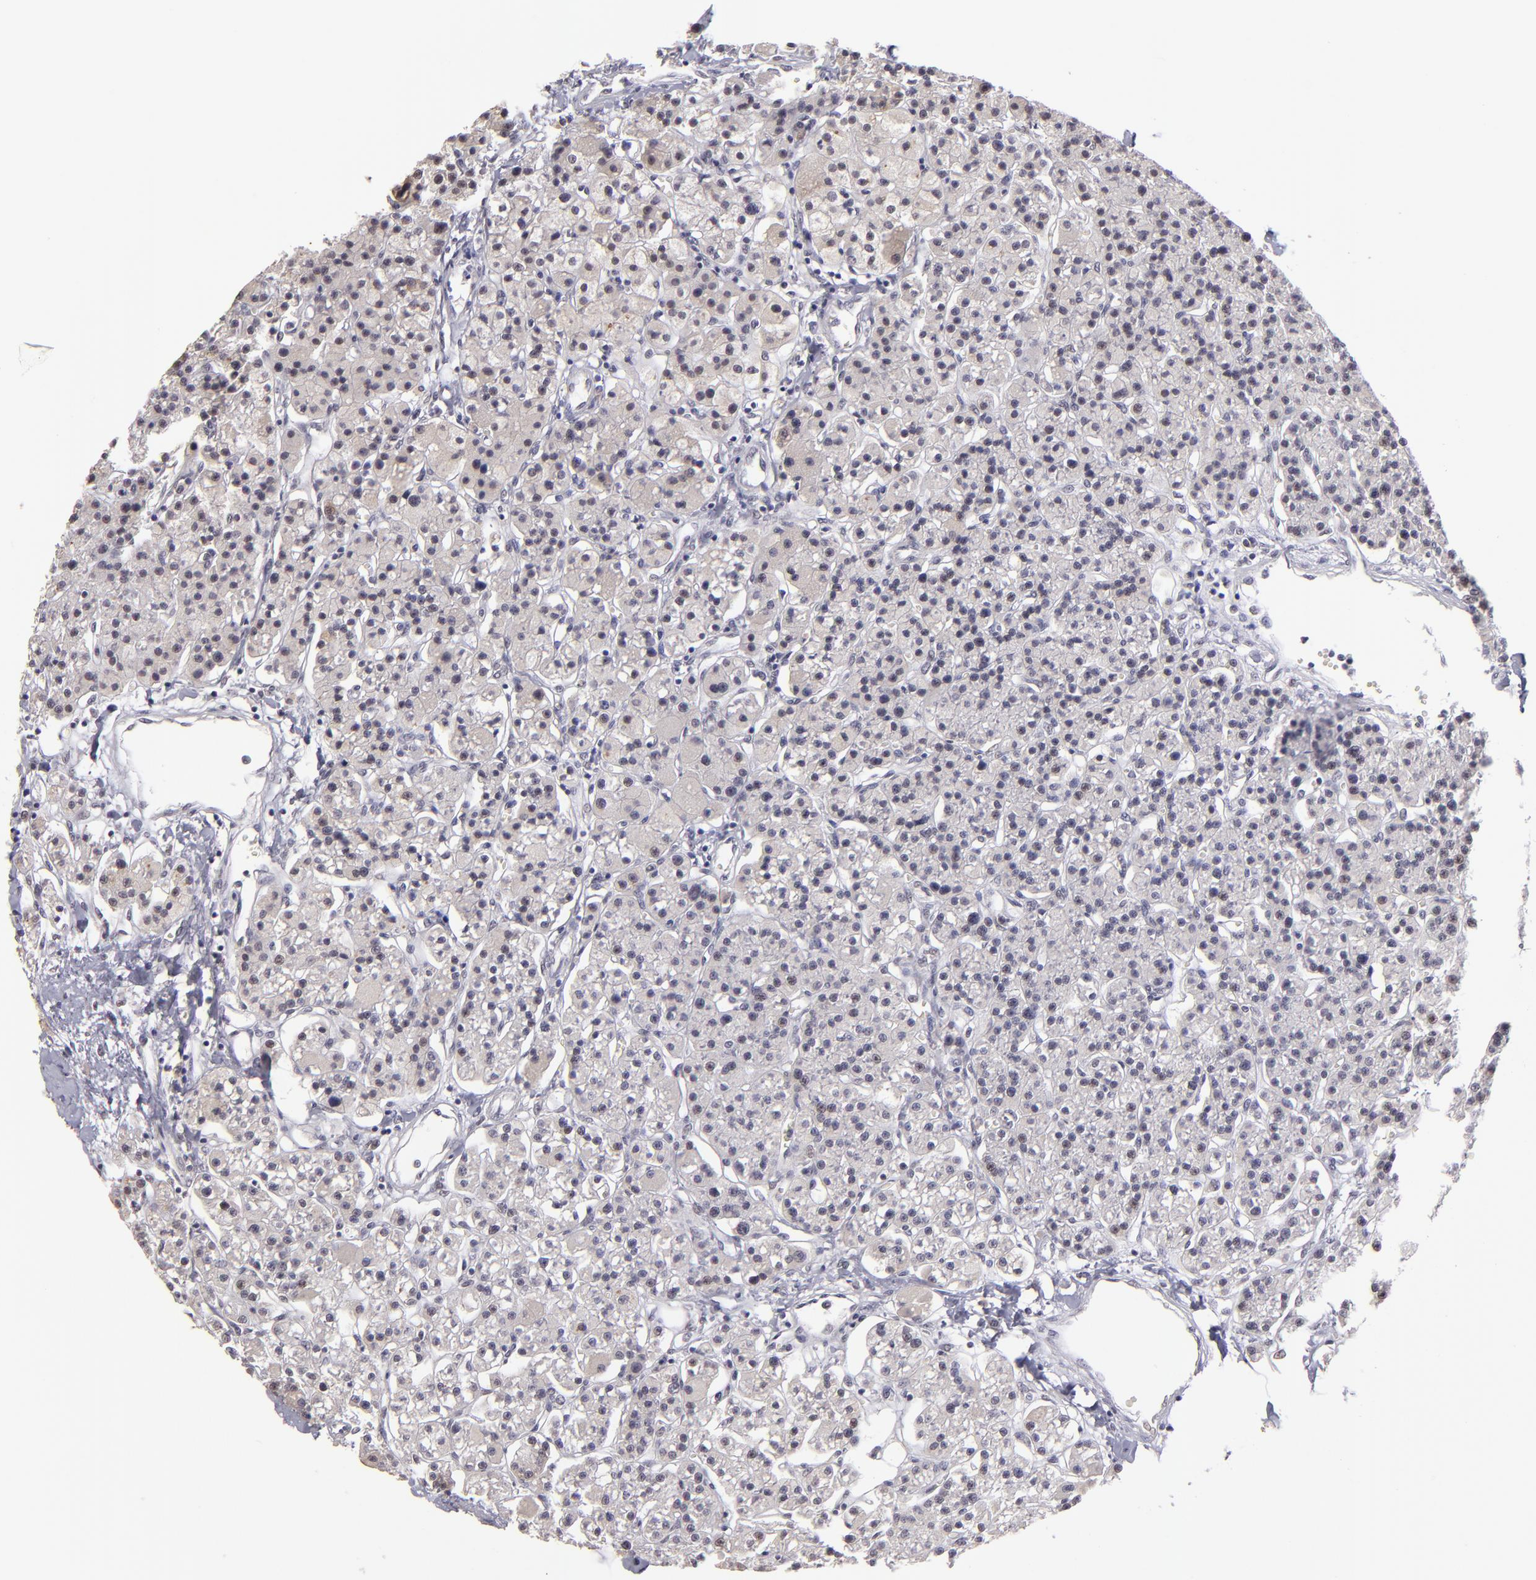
{"staining": {"intensity": "negative", "quantity": "none", "location": "none"}, "tissue": "parathyroid gland", "cell_type": "Glandular cells", "image_type": "normal", "snomed": [{"axis": "morphology", "description": "Normal tissue, NOS"}, {"axis": "topography", "description": "Parathyroid gland"}], "caption": "Glandular cells are negative for brown protein staining in unremarkable parathyroid gland. (DAB immunohistochemistry (IHC) visualized using brightfield microscopy, high magnification).", "gene": "OTUB2", "patient": {"sex": "female", "age": 58}}